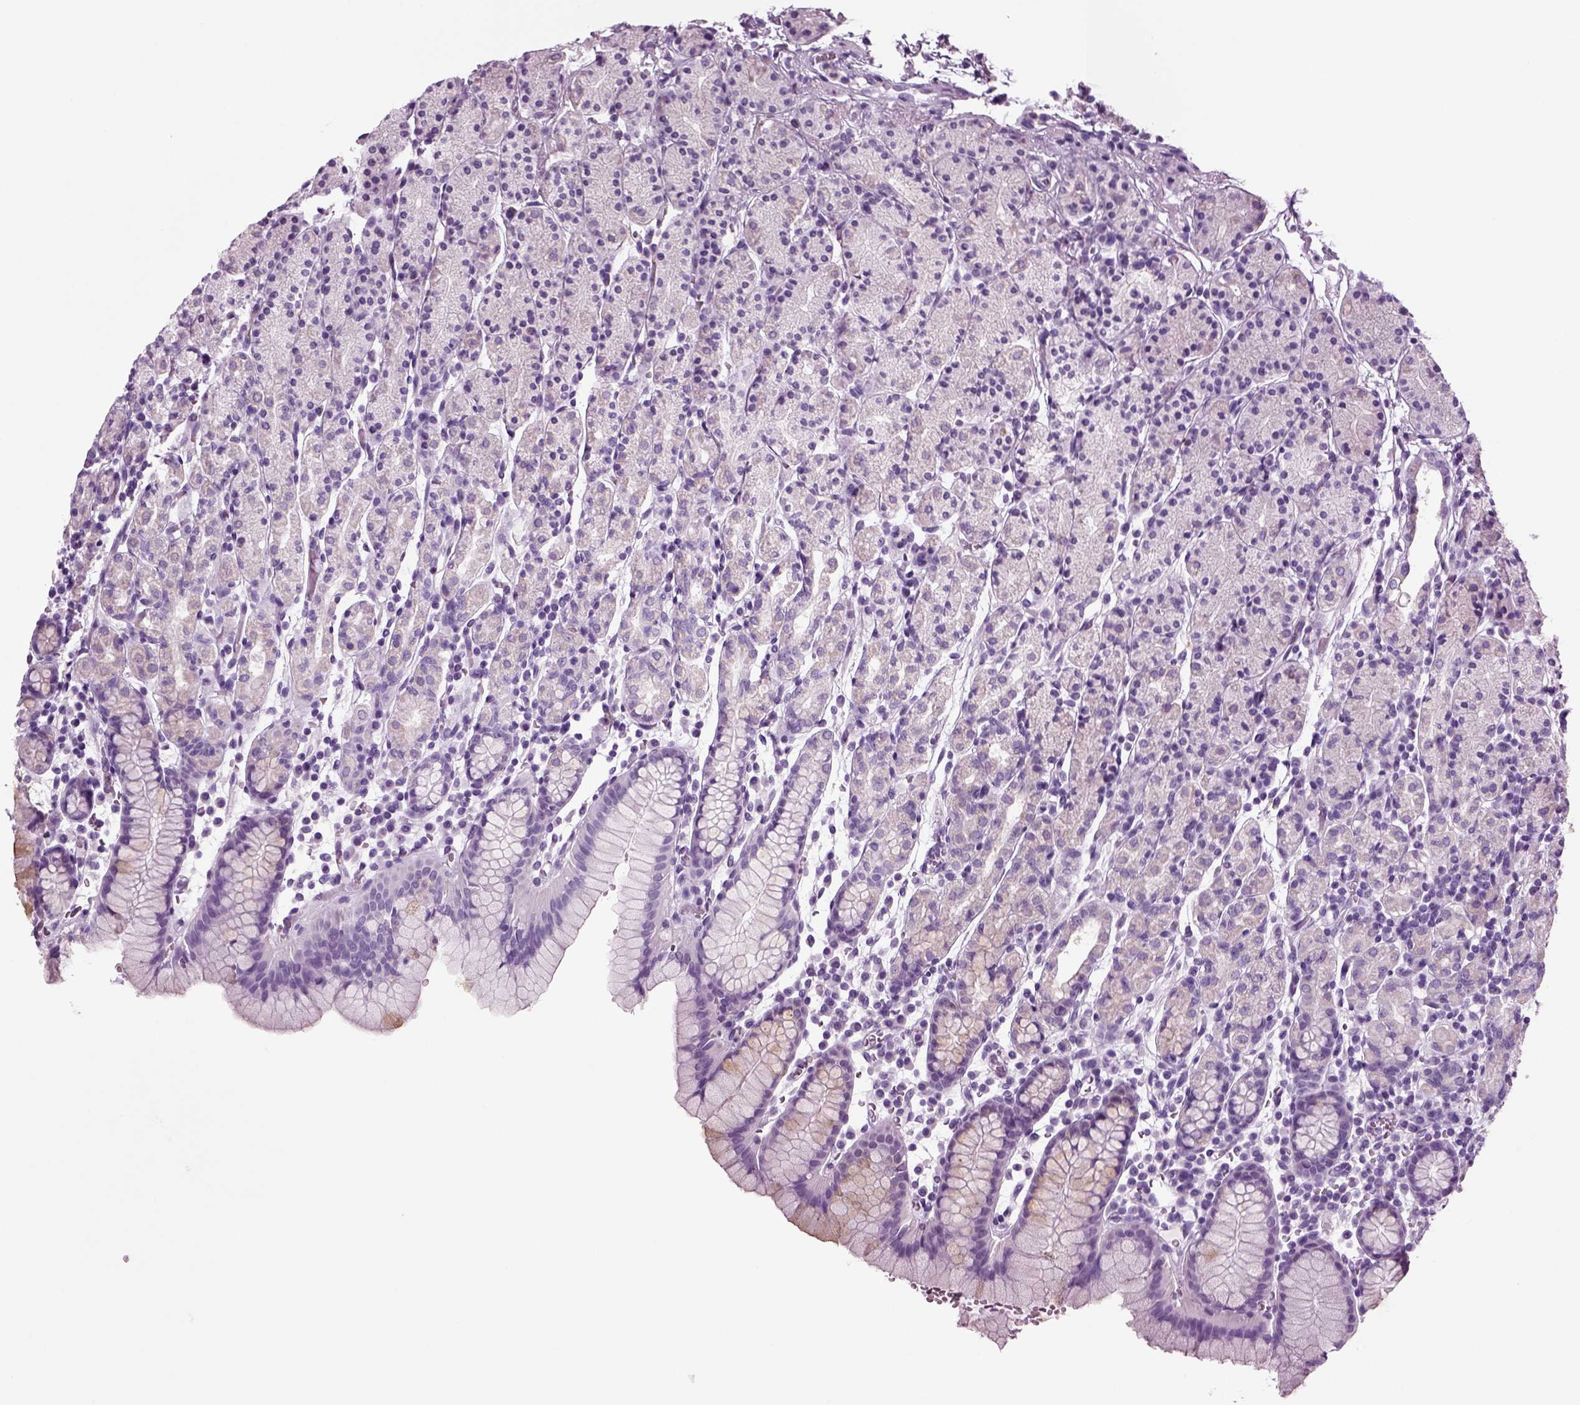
{"staining": {"intensity": "negative", "quantity": "none", "location": "none"}, "tissue": "stomach", "cell_type": "Glandular cells", "image_type": "normal", "snomed": [{"axis": "morphology", "description": "Normal tissue, NOS"}, {"axis": "topography", "description": "Stomach, upper"}, {"axis": "topography", "description": "Stomach"}], "caption": "An image of human stomach is negative for staining in glandular cells. (DAB (3,3'-diaminobenzidine) immunohistochemistry, high magnification).", "gene": "CRABP1", "patient": {"sex": "male", "age": 62}}